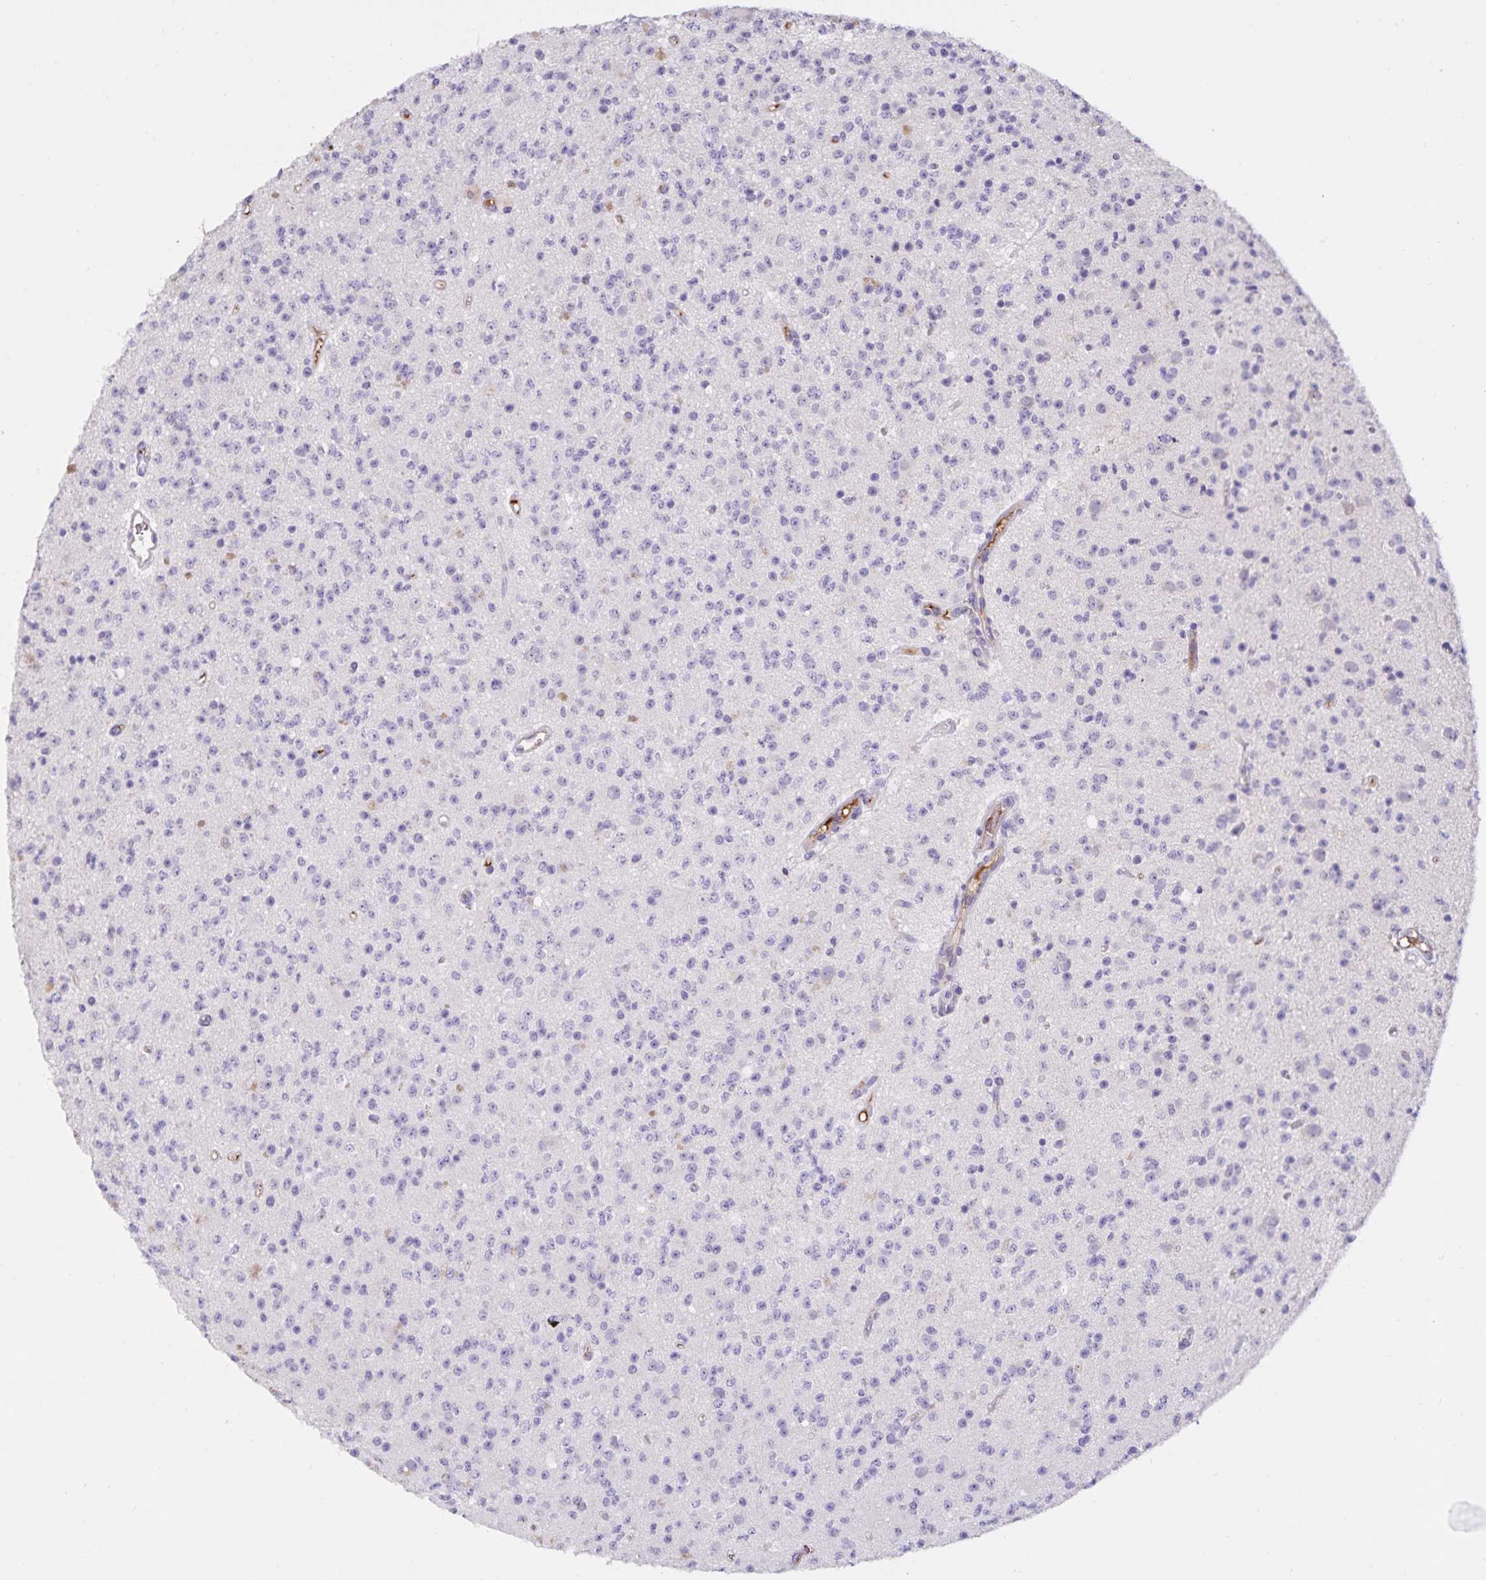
{"staining": {"intensity": "negative", "quantity": "none", "location": "none"}, "tissue": "glioma", "cell_type": "Tumor cells", "image_type": "cancer", "snomed": [{"axis": "morphology", "description": "Glioma, malignant, High grade"}, {"axis": "topography", "description": "Brain"}], "caption": "An image of glioma stained for a protein exhibits no brown staining in tumor cells. Brightfield microscopy of immunohistochemistry stained with DAB (3,3'-diaminobenzidine) (brown) and hematoxylin (blue), captured at high magnification.", "gene": "FGG", "patient": {"sex": "male", "age": 36}}